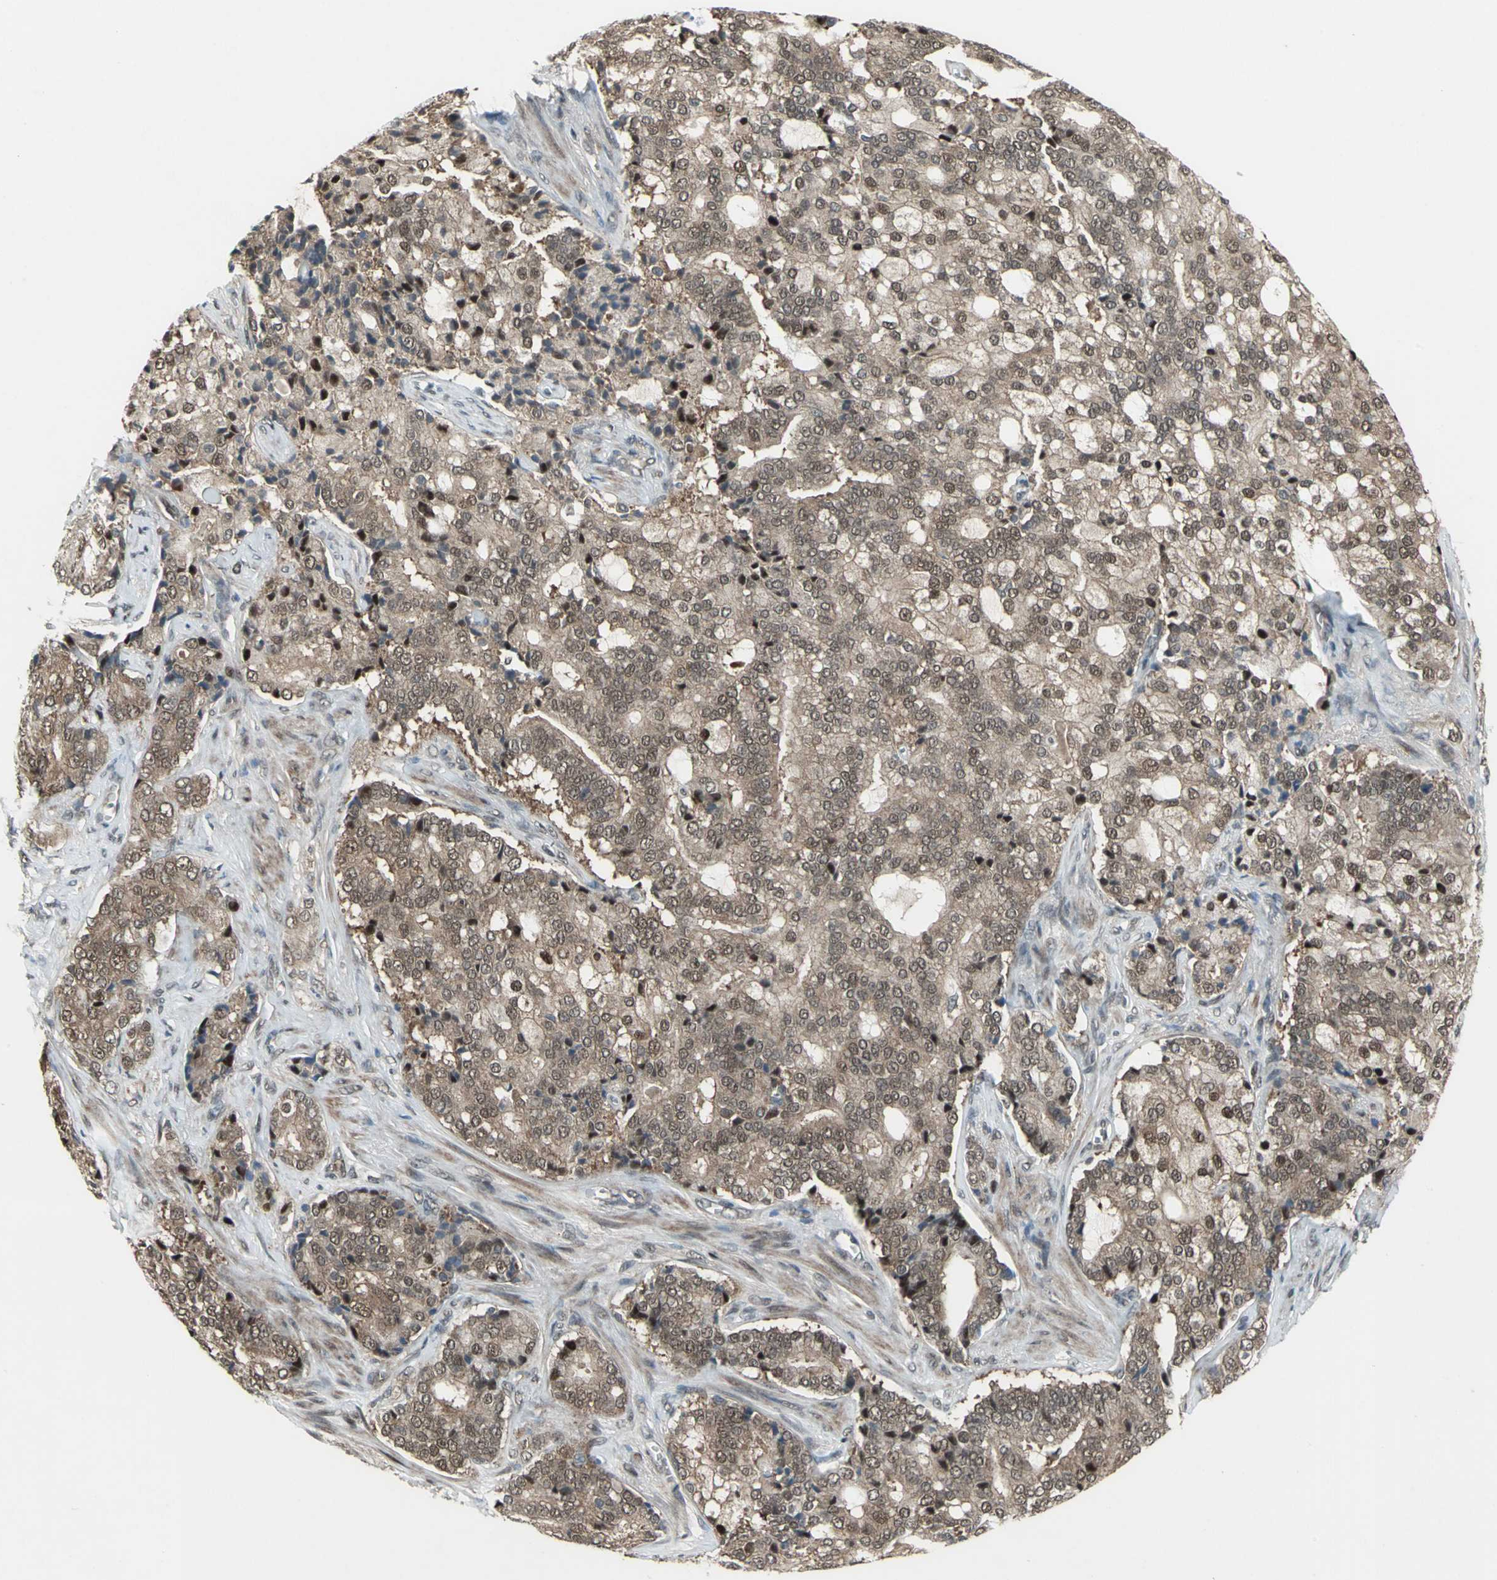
{"staining": {"intensity": "moderate", "quantity": ">75%", "location": "cytoplasmic/membranous,nuclear"}, "tissue": "prostate cancer", "cell_type": "Tumor cells", "image_type": "cancer", "snomed": [{"axis": "morphology", "description": "Adenocarcinoma, Low grade"}, {"axis": "topography", "description": "Prostate"}], "caption": "A medium amount of moderate cytoplasmic/membranous and nuclear staining is present in approximately >75% of tumor cells in prostate adenocarcinoma (low-grade) tissue.", "gene": "COPS5", "patient": {"sex": "male", "age": 58}}